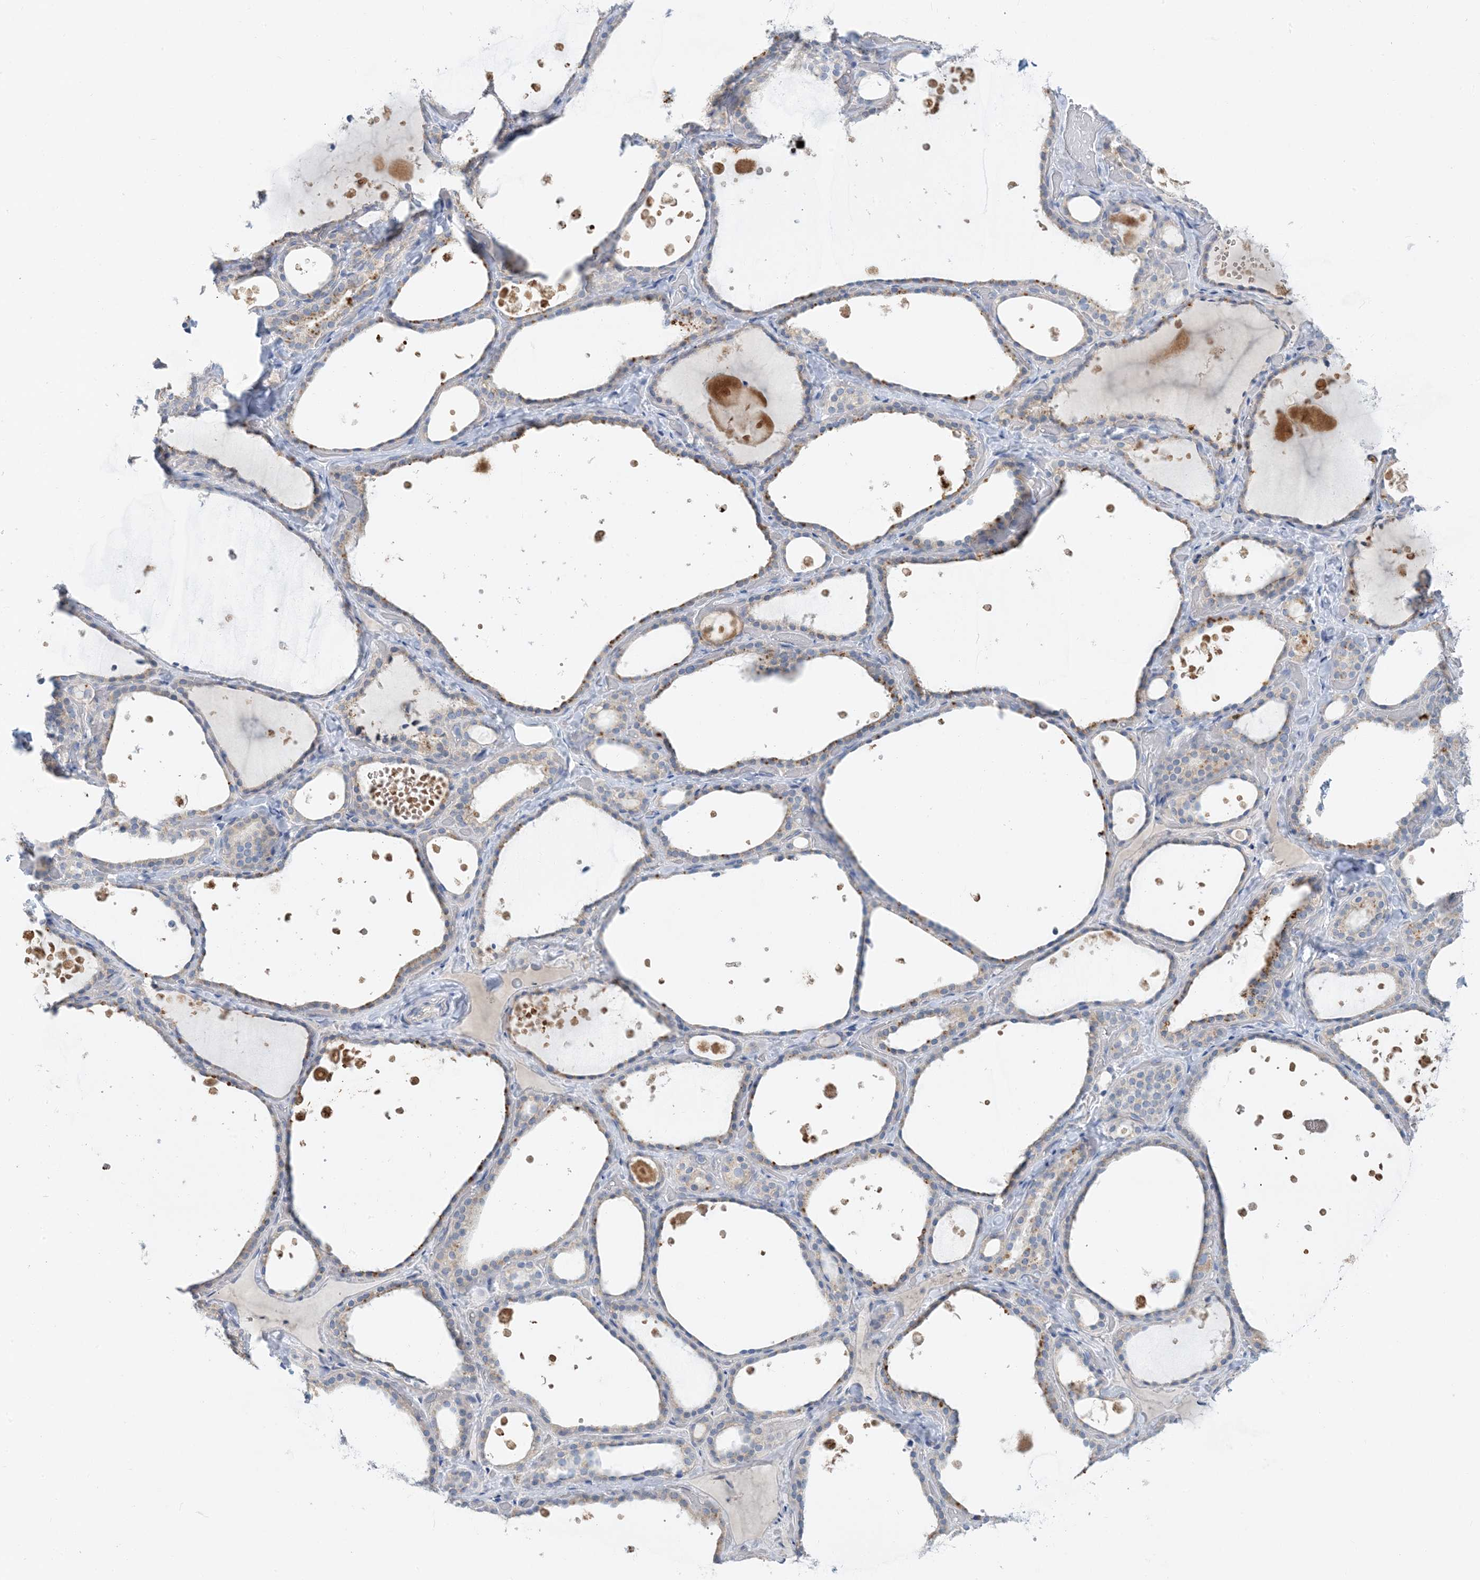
{"staining": {"intensity": "negative", "quantity": "none", "location": "none"}, "tissue": "thyroid gland", "cell_type": "Glandular cells", "image_type": "normal", "snomed": [{"axis": "morphology", "description": "Normal tissue, NOS"}, {"axis": "topography", "description": "Thyroid gland"}], "caption": "DAB immunohistochemical staining of unremarkable thyroid gland displays no significant staining in glandular cells.", "gene": "ZCCHC12", "patient": {"sex": "female", "age": 44}}